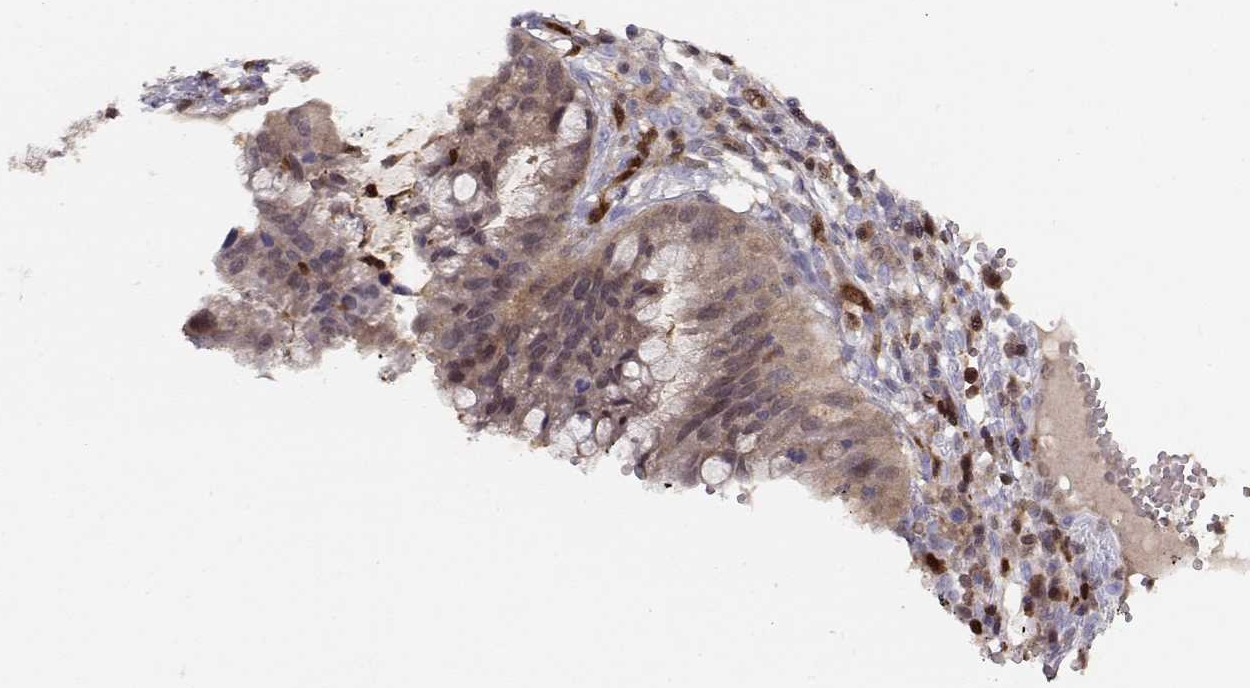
{"staining": {"intensity": "weak", "quantity": "25%-75%", "location": "cytoplasmic/membranous,nuclear"}, "tissue": "cervical cancer", "cell_type": "Tumor cells", "image_type": "cancer", "snomed": [{"axis": "morphology", "description": "Adenocarcinoma, NOS"}, {"axis": "topography", "description": "Cervix"}], "caption": "Cervical adenocarcinoma tissue displays weak cytoplasmic/membranous and nuclear expression in about 25%-75% of tumor cells, visualized by immunohistochemistry. (Brightfield microscopy of DAB IHC at high magnification).", "gene": "PNP", "patient": {"sex": "female", "age": 34}}